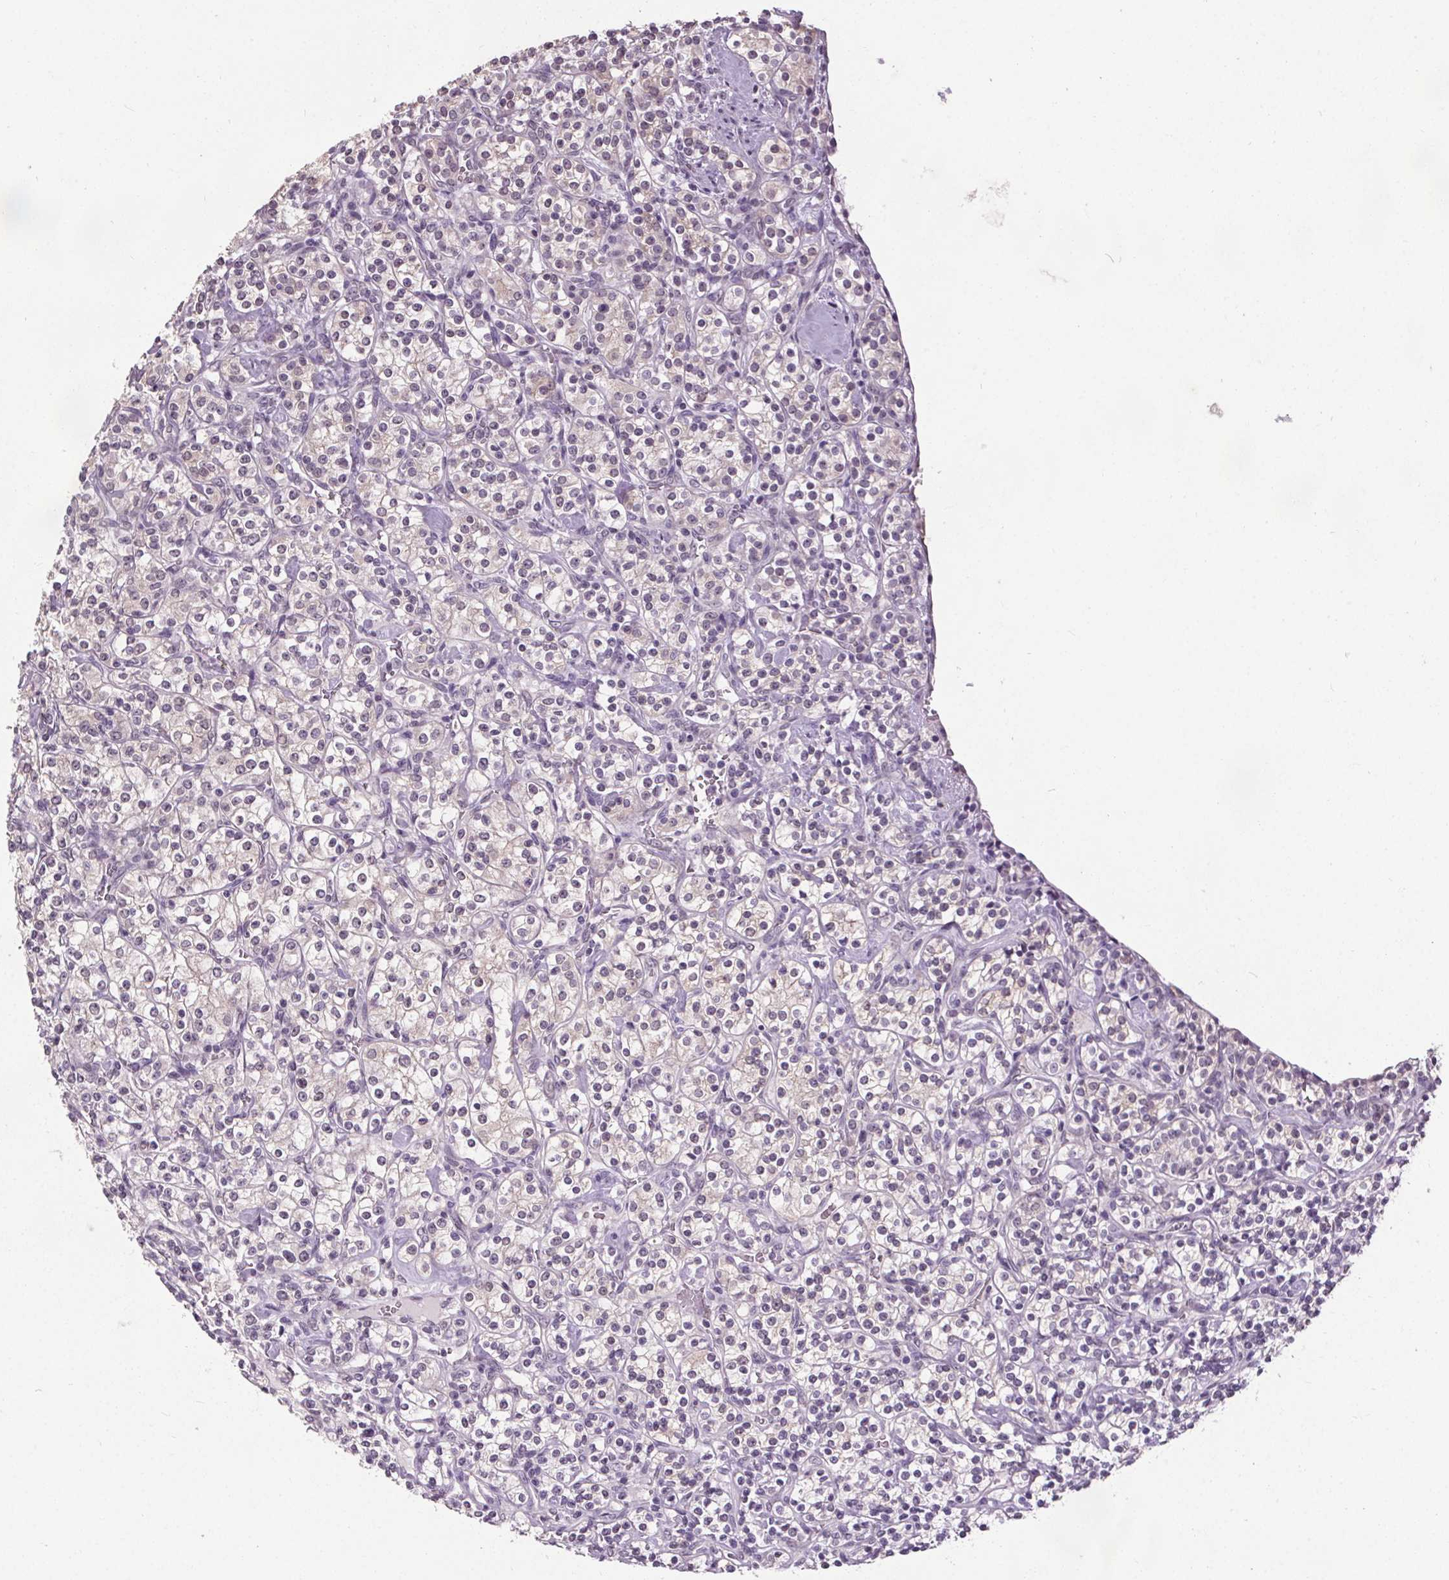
{"staining": {"intensity": "negative", "quantity": "none", "location": "none"}, "tissue": "renal cancer", "cell_type": "Tumor cells", "image_type": "cancer", "snomed": [{"axis": "morphology", "description": "Adenocarcinoma, NOS"}, {"axis": "topography", "description": "Kidney"}], "caption": "Human renal adenocarcinoma stained for a protein using IHC exhibits no staining in tumor cells.", "gene": "SLC2A9", "patient": {"sex": "male", "age": 77}}